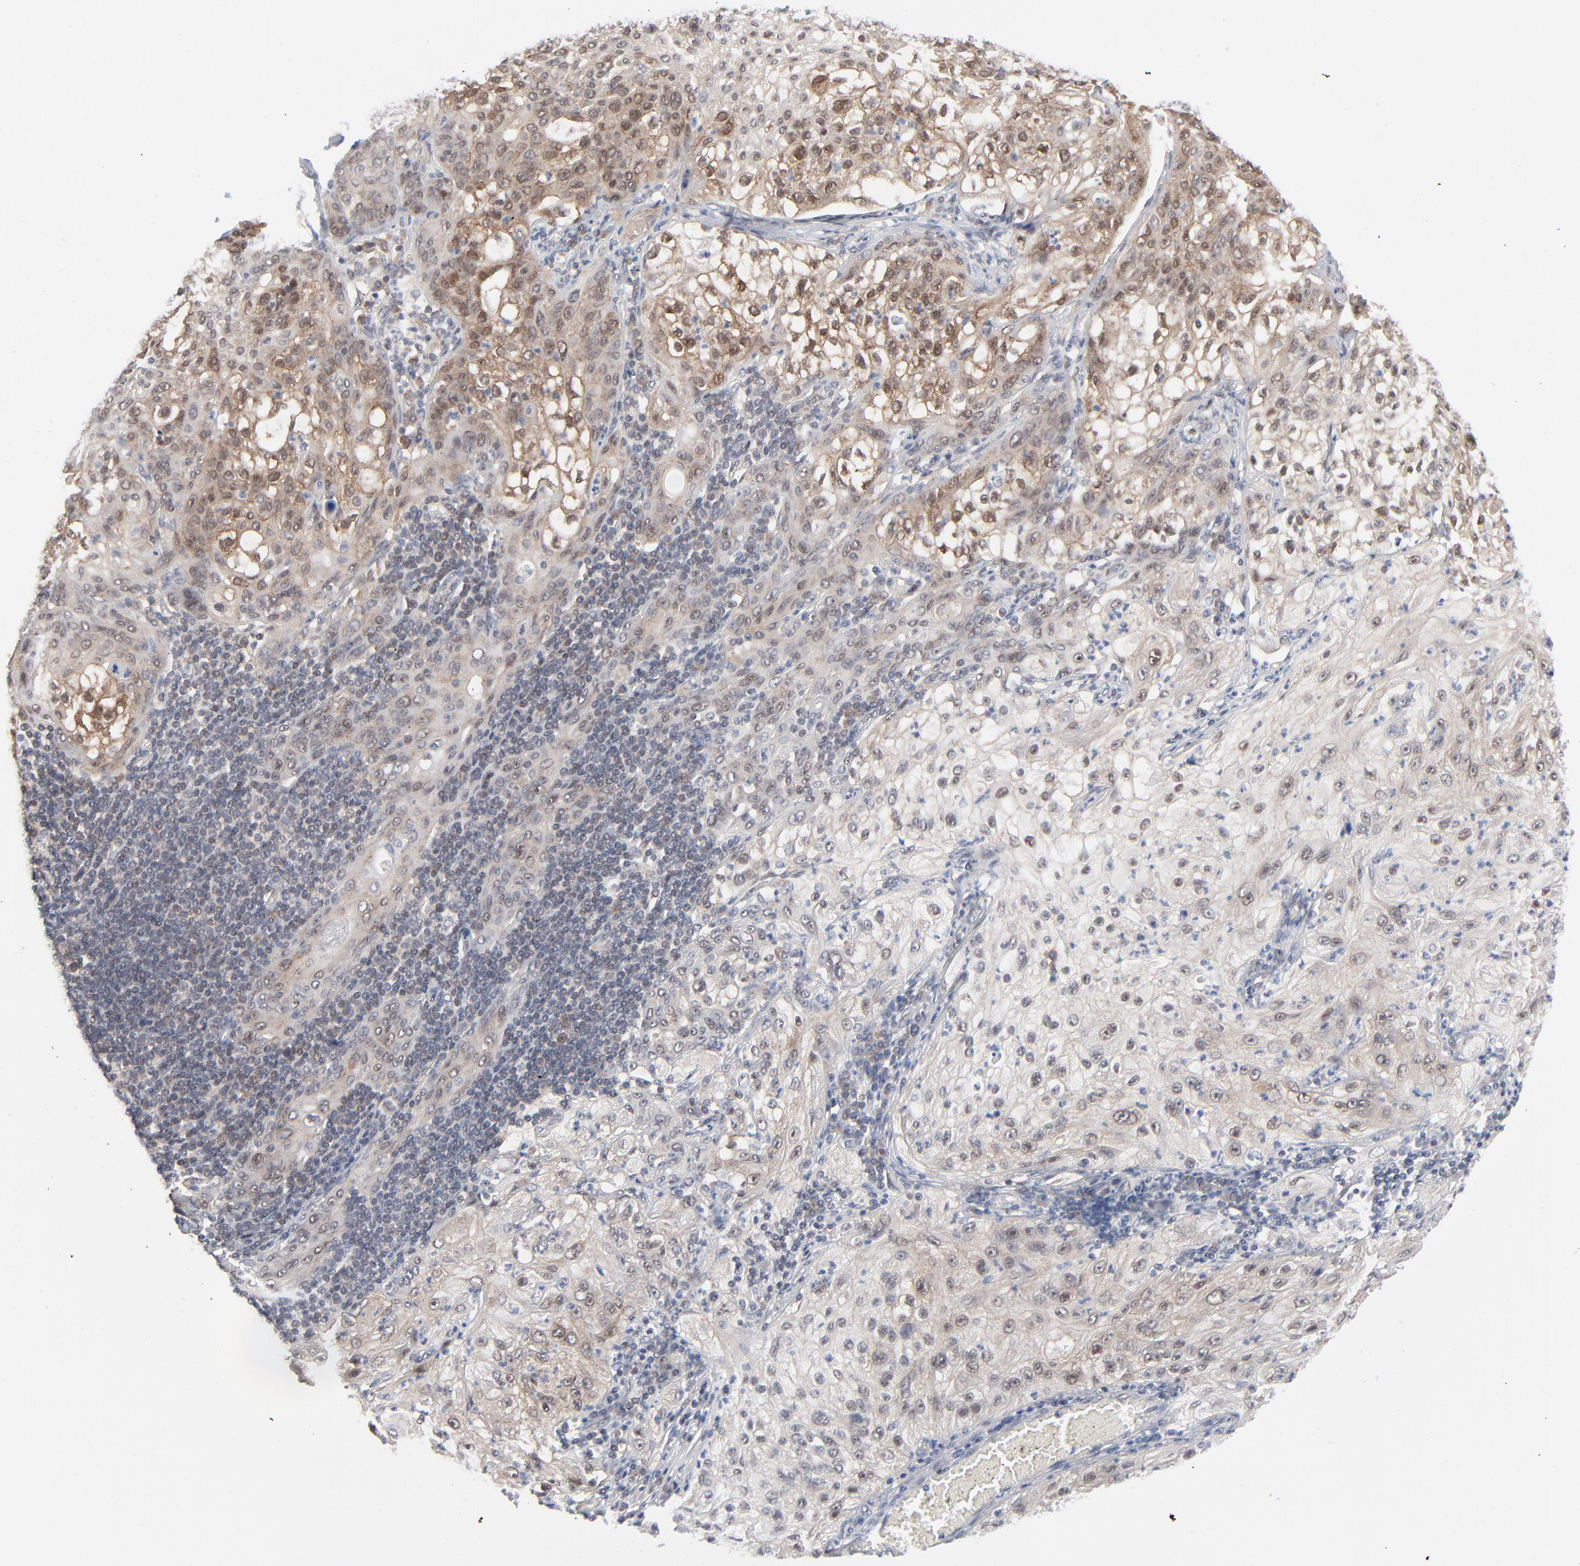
{"staining": {"intensity": "weak", "quantity": ">75%", "location": "cytoplasmic/membranous,nuclear"}, "tissue": "lung cancer", "cell_type": "Tumor cells", "image_type": "cancer", "snomed": [{"axis": "morphology", "description": "Inflammation, NOS"}, {"axis": "morphology", "description": "Squamous cell carcinoma, NOS"}, {"axis": "topography", "description": "Lymph node"}, {"axis": "topography", "description": "Soft tissue"}, {"axis": "topography", "description": "Lung"}], "caption": "About >75% of tumor cells in lung squamous cell carcinoma exhibit weak cytoplasmic/membranous and nuclear protein positivity as visualized by brown immunohistochemical staining.", "gene": "RPS6KB1", "patient": {"sex": "male", "age": 66}}